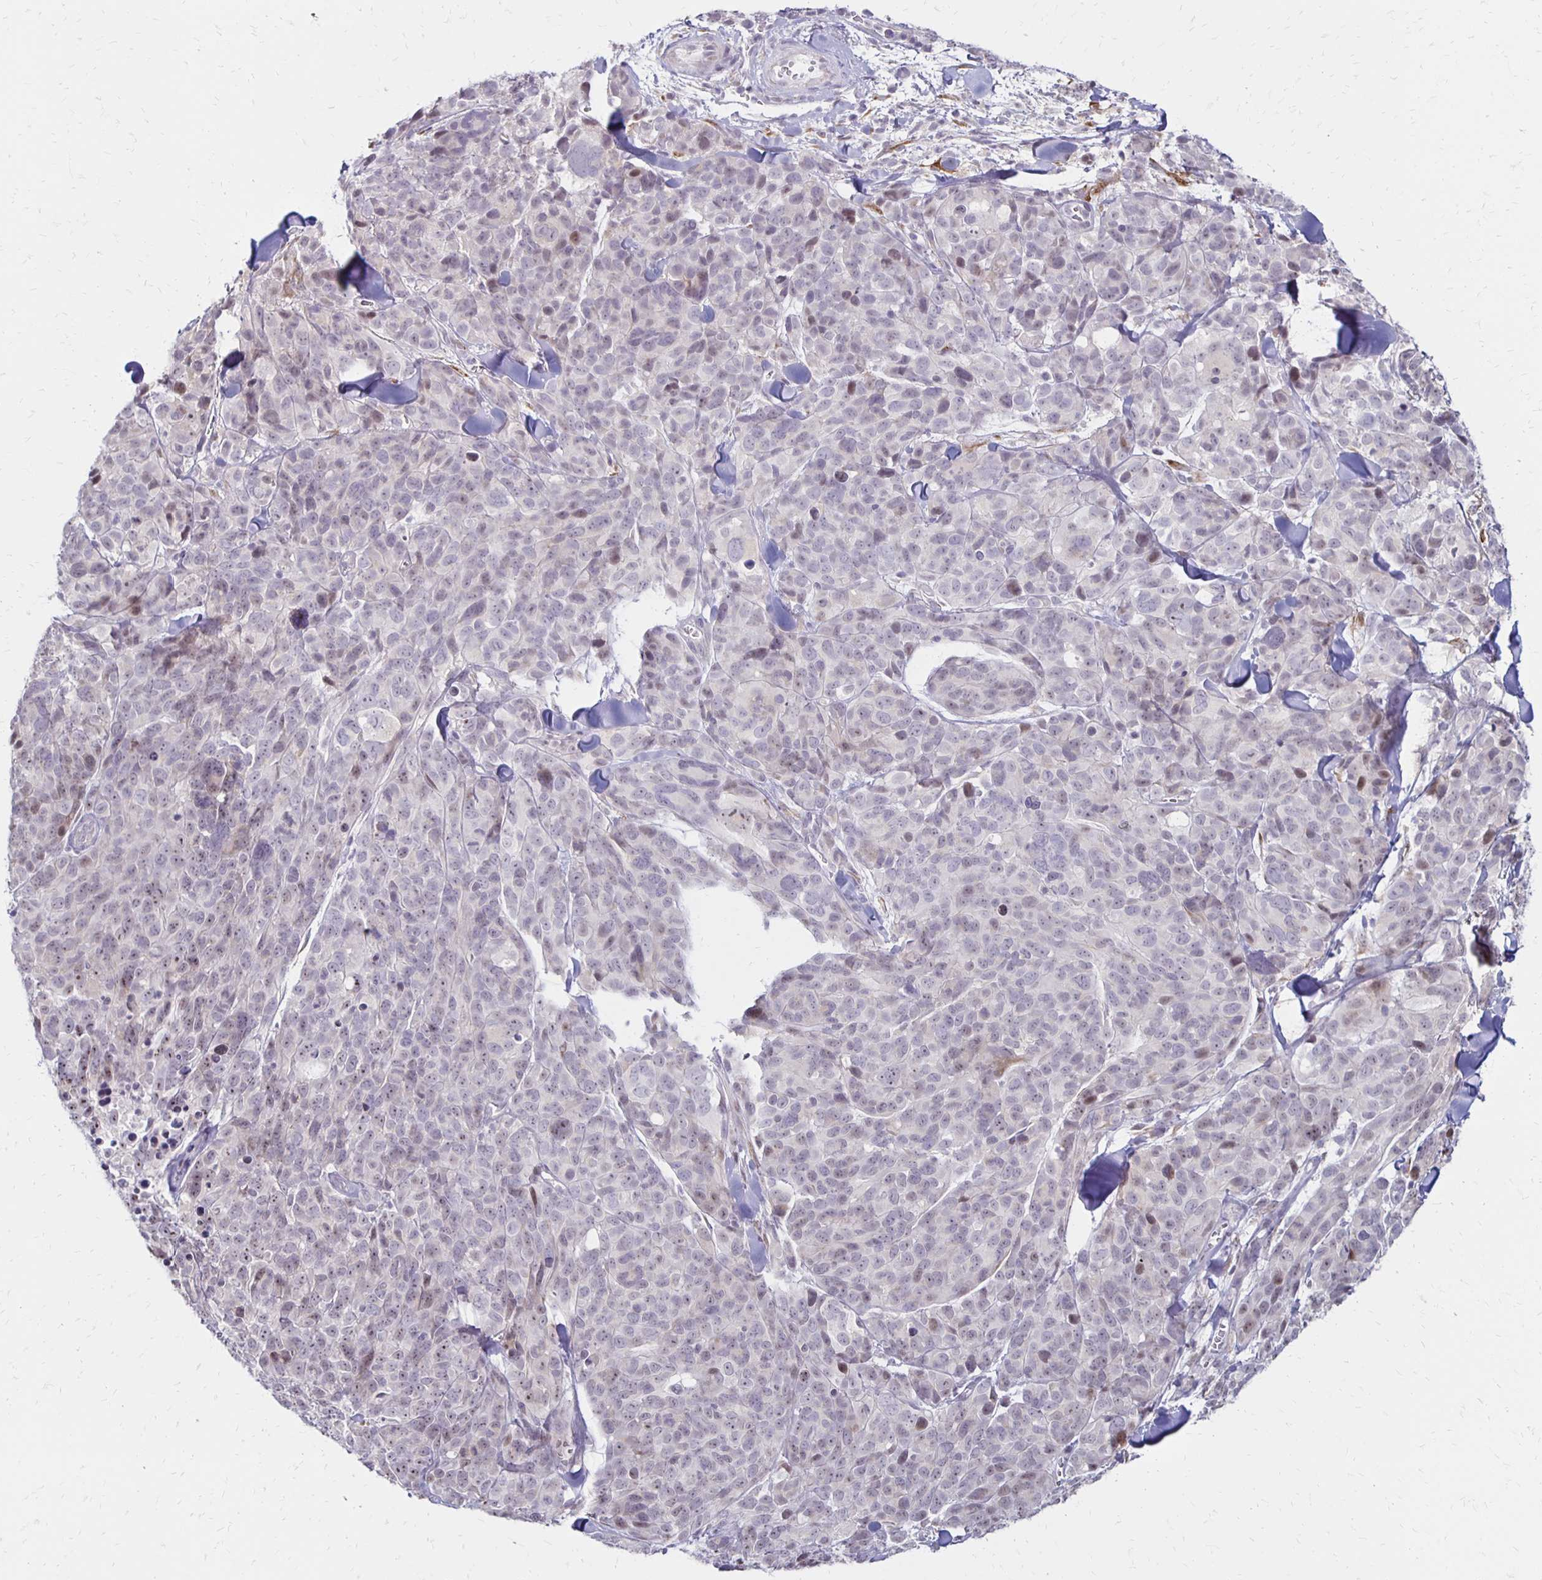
{"staining": {"intensity": "weak", "quantity": "<25%", "location": "nuclear"}, "tissue": "melanoma", "cell_type": "Tumor cells", "image_type": "cancer", "snomed": [{"axis": "morphology", "description": "Malignant melanoma, NOS"}, {"axis": "topography", "description": "Skin"}], "caption": "Protein analysis of malignant melanoma reveals no significant staining in tumor cells.", "gene": "DAGLA", "patient": {"sex": "male", "age": 51}}